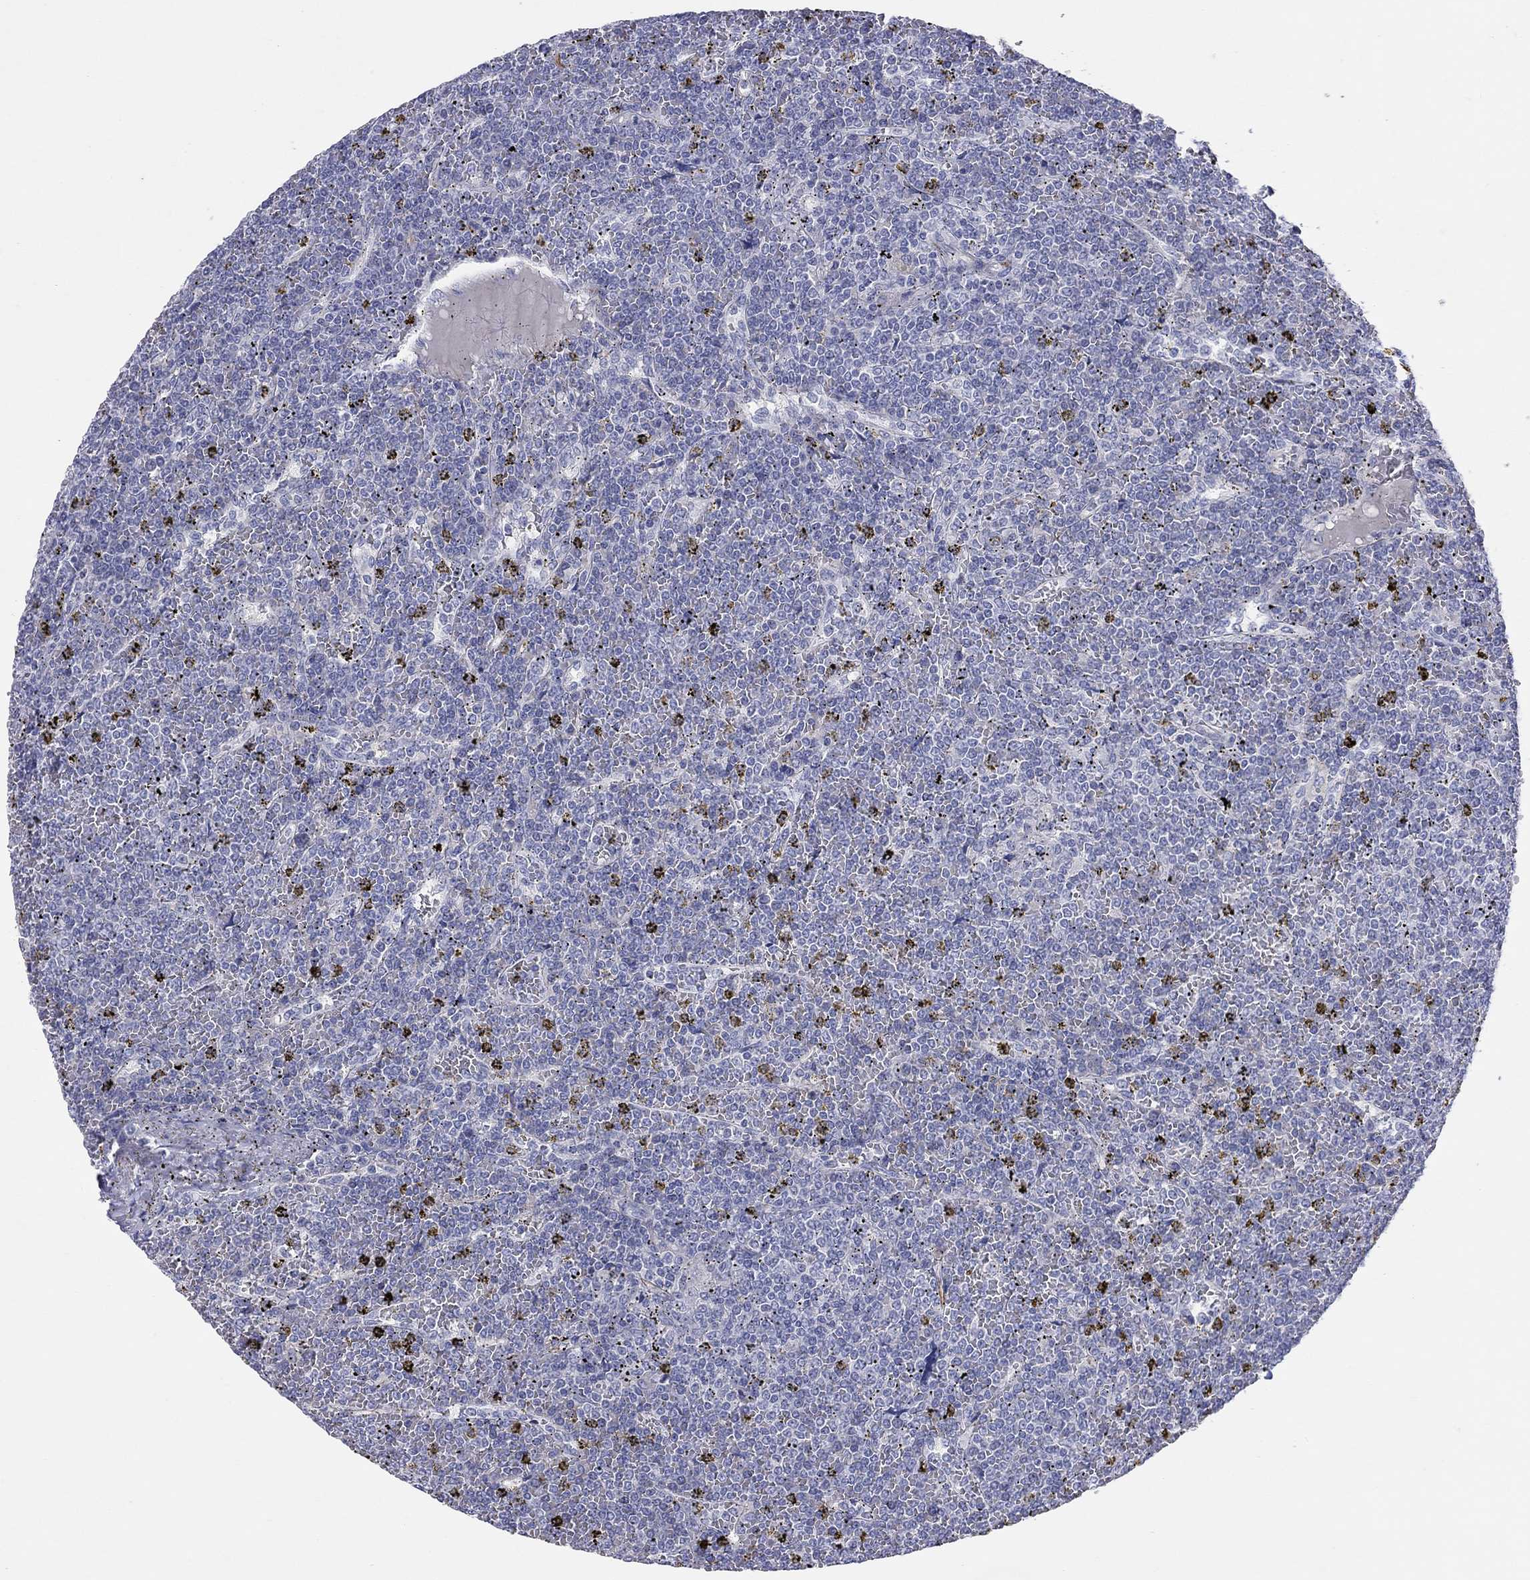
{"staining": {"intensity": "negative", "quantity": "none", "location": "none"}, "tissue": "lymphoma", "cell_type": "Tumor cells", "image_type": "cancer", "snomed": [{"axis": "morphology", "description": "Malignant lymphoma, non-Hodgkin's type, Low grade"}, {"axis": "topography", "description": "Spleen"}], "caption": "Protein analysis of malignant lymphoma, non-Hodgkin's type (low-grade) shows no significant positivity in tumor cells.", "gene": "PCDHGC5", "patient": {"sex": "female", "age": 19}}